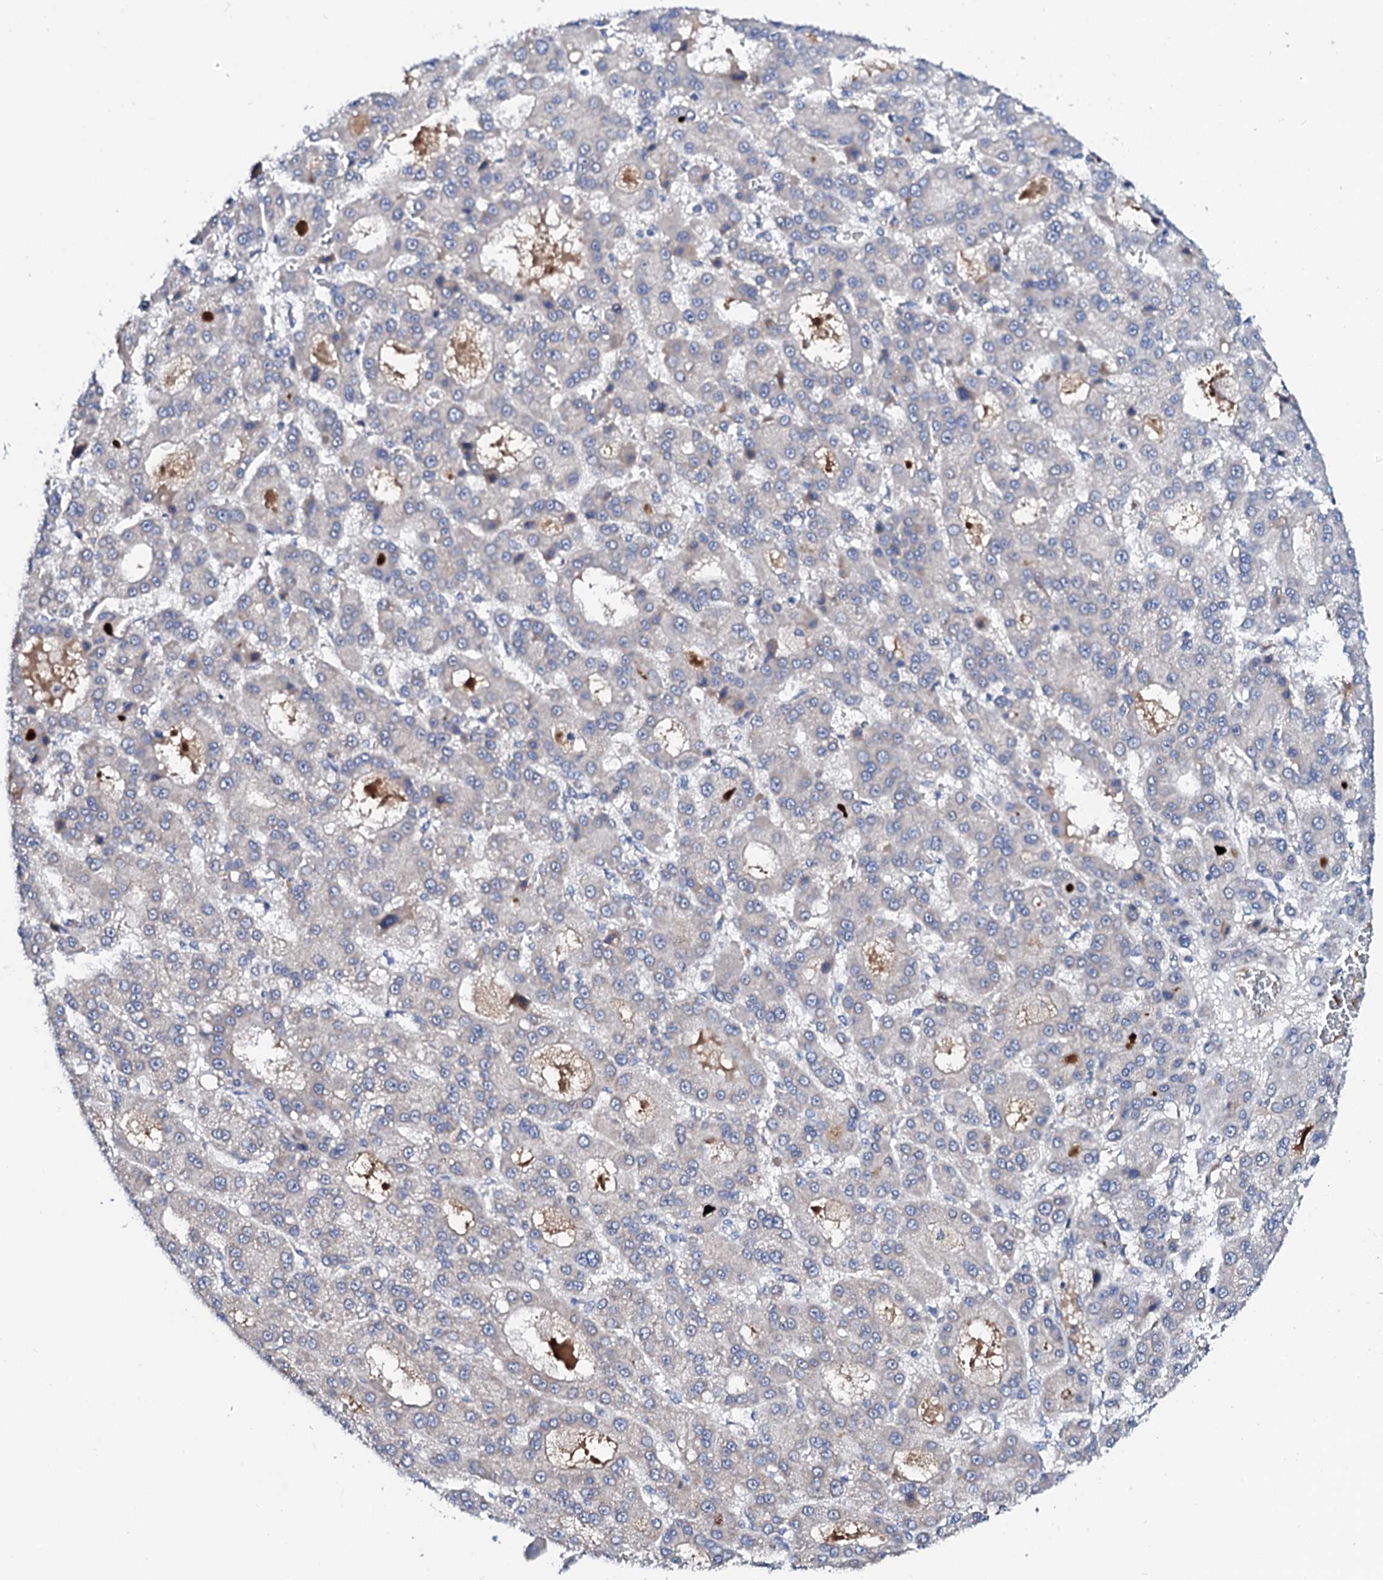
{"staining": {"intensity": "negative", "quantity": "none", "location": "none"}, "tissue": "liver cancer", "cell_type": "Tumor cells", "image_type": "cancer", "snomed": [{"axis": "morphology", "description": "Carcinoma, Hepatocellular, NOS"}, {"axis": "topography", "description": "Liver"}], "caption": "A histopathology image of hepatocellular carcinoma (liver) stained for a protein exhibits no brown staining in tumor cells.", "gene": "BTBD16", "patient": {"sex": "male", "age": 70}}